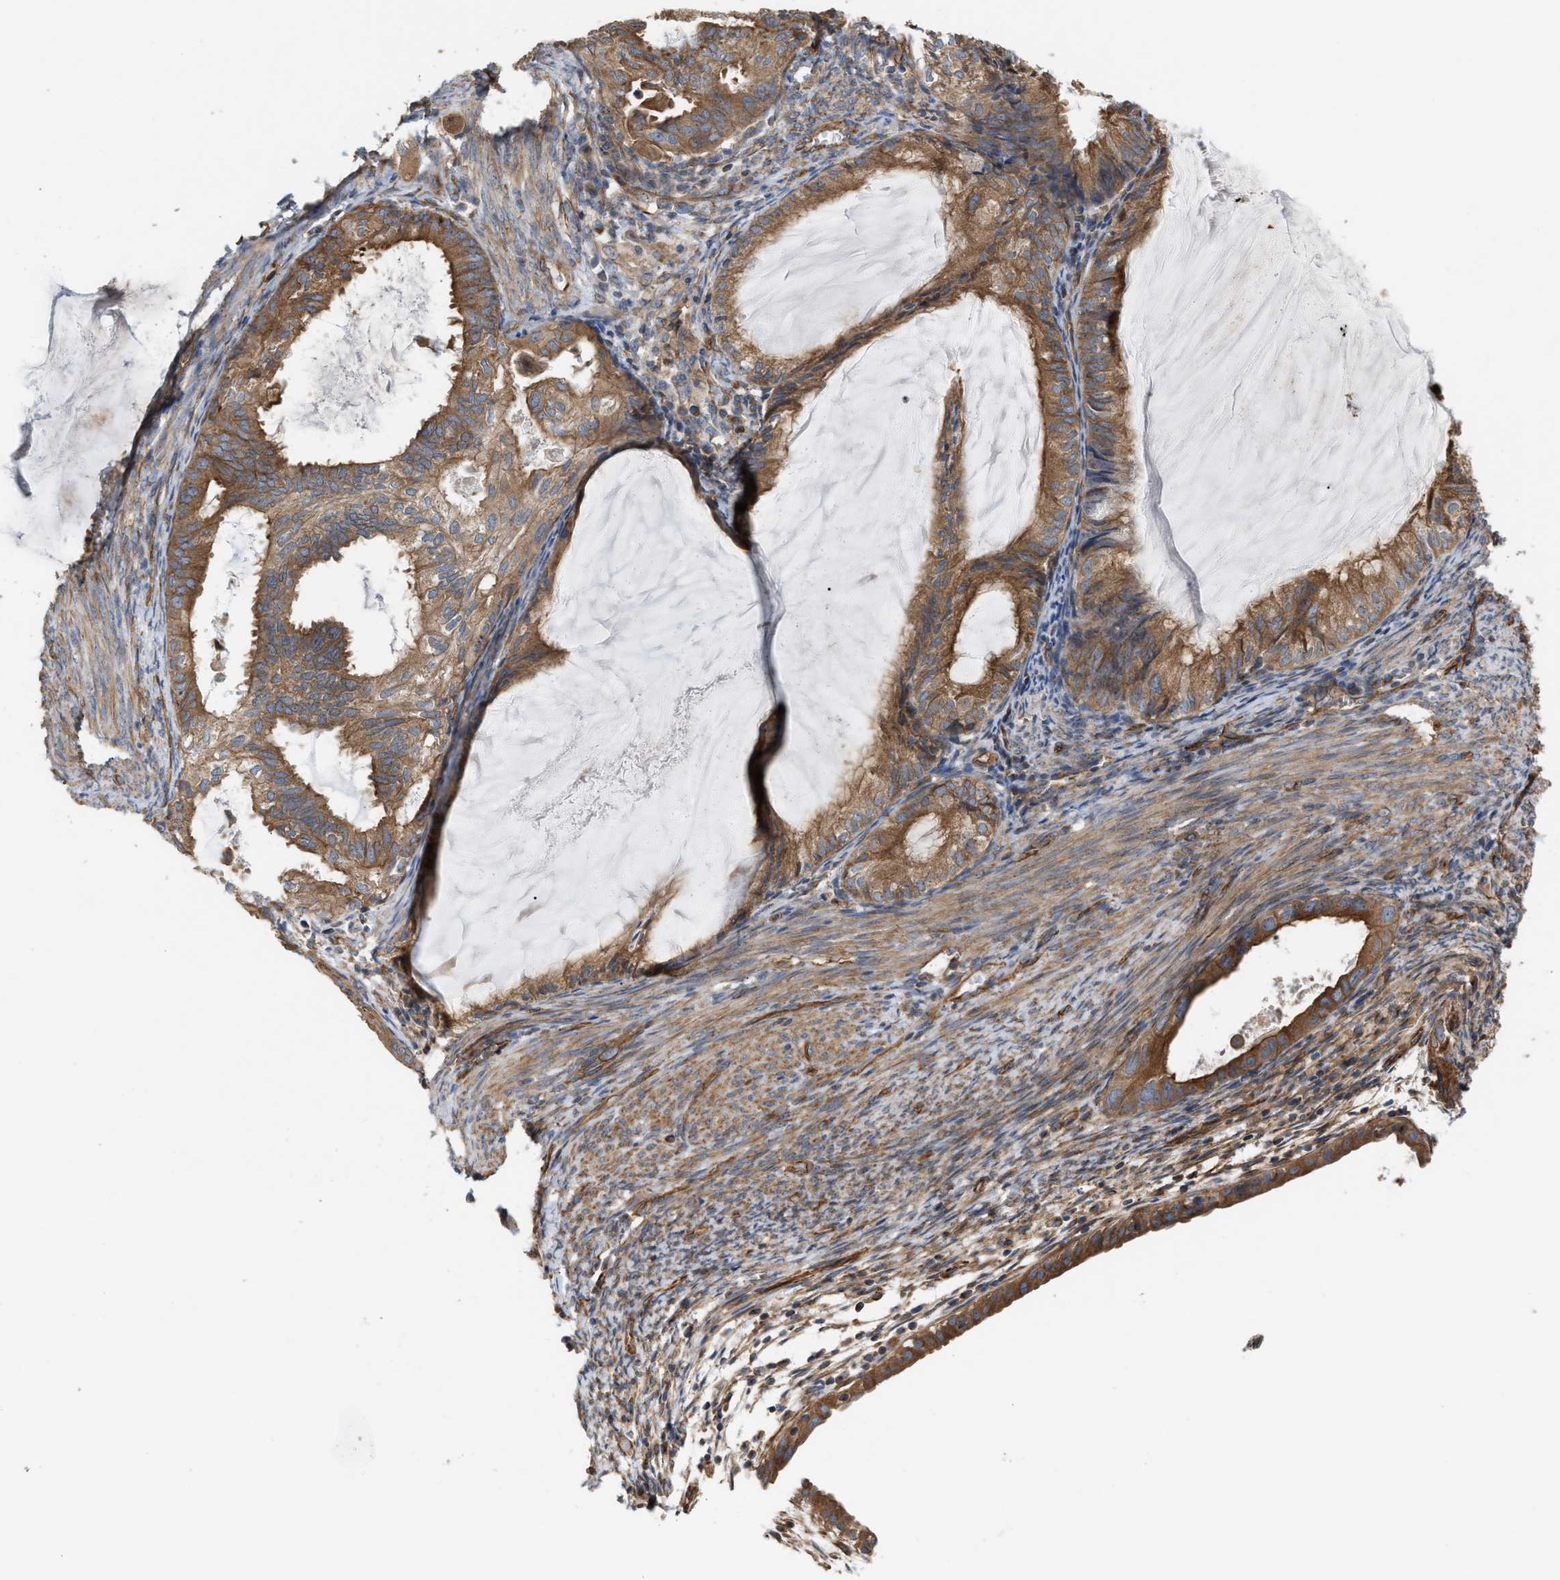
{"staining": {"intensity": "moderate", "quantity": ">75%", "location": "cytoplasmic/membranous"}, "tissue": "cervical cancer", "cell_type": "Tumor cells", "image_type": "cancer", "snomed": [{"axis": "morphology", "description": "Normal tissue, NOS"}, {"axis": "morphology", "description": "Adenocarcinoma, NOS"}, {"axis": "topography", "description": "Cervix"}, {"axis": "topography", "description": "Endometrium"}], "caption": "A medium amount of moderate cytoplasmic/membranous expression is identified in about >75% of tumor cells in cervical adenocarcinoma tissue.", "gene": "EPS15L1", "patient": {"sex": "female", "age": 86}}